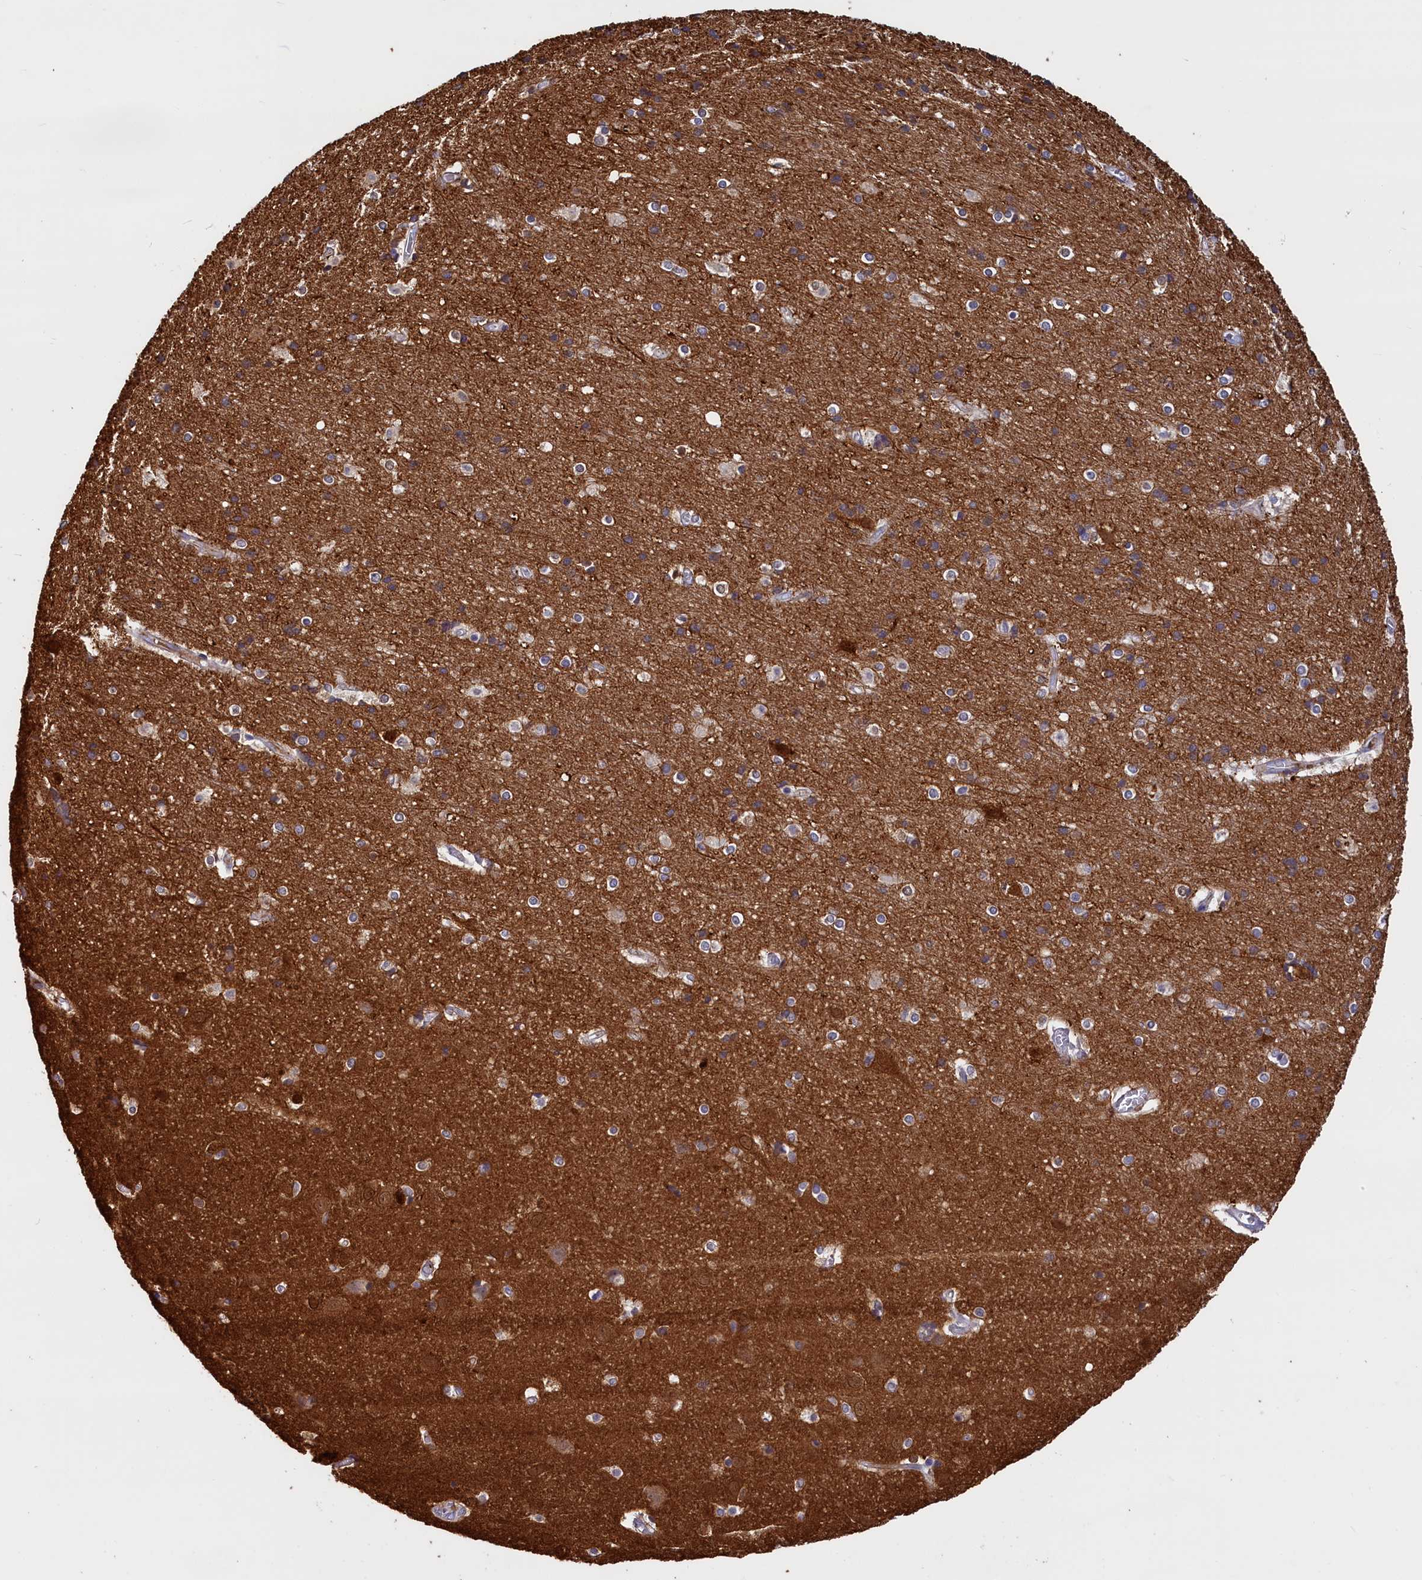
{"staining": {"intensity": "negative", "quantity": "none", "location": "none"}, "tissue": "cerebral cortex", "cell_type": "Endothelial cells", "image_type": "normal", "snomed": [{"axis": "morphology", "description": "Normal tissue, NOS"}, {"axis": "topography", "description": "Cerebral cortex"}], "caption": "Cerebral cortex stained for a protein using immunohistochemistry shows no expression endothelial cells.", "gene": "UCHL3", "patient": {"sex": "male", "age": 54}}